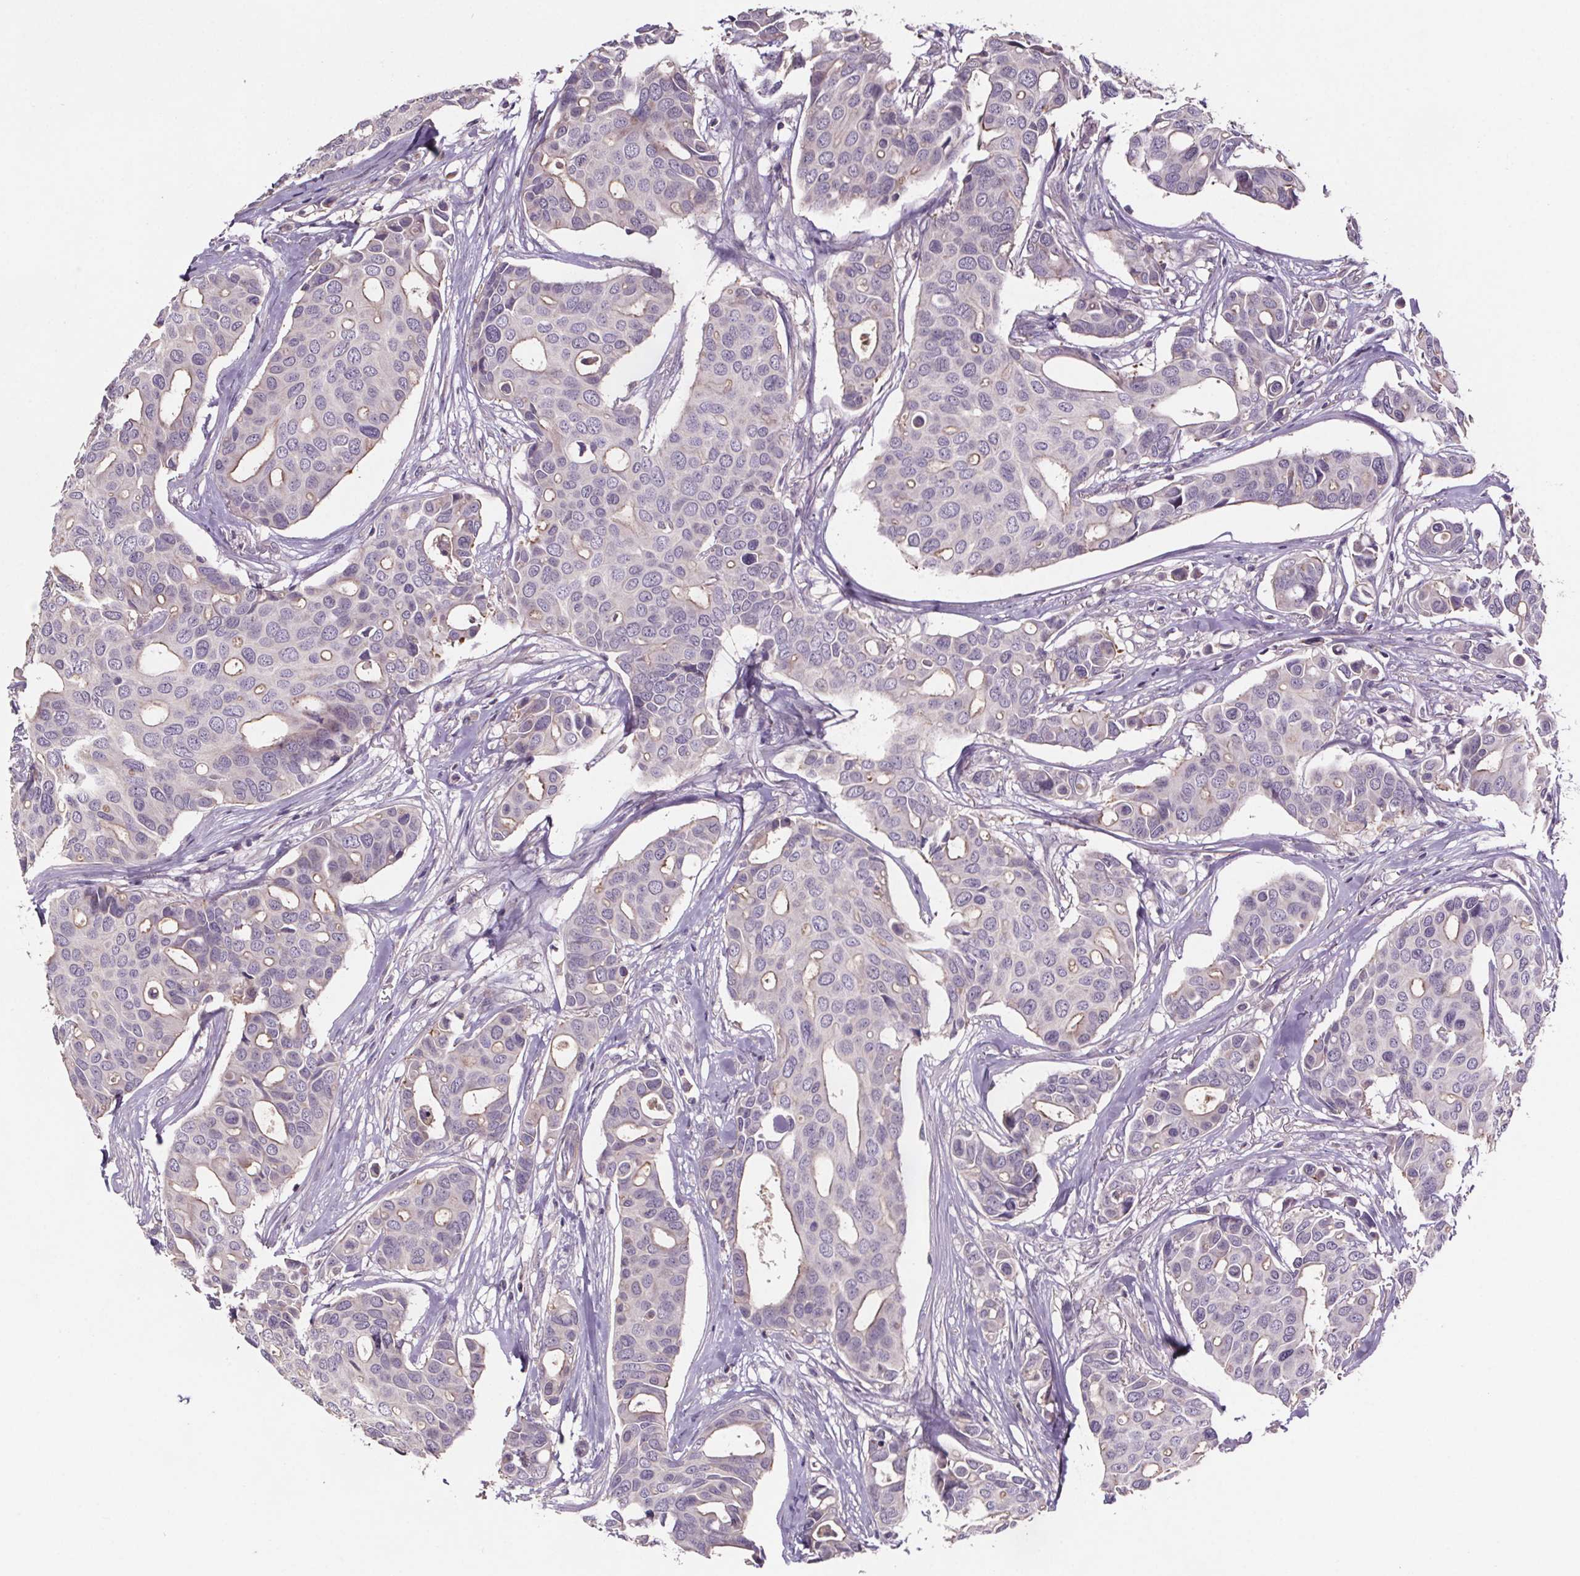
{"staining": {"intensity": "negative", "quantity": "none", "location": "none"}, "tissue": "breast cancer", "cell_type": "Tumor cells", "image_type": "cancer", "snomed": [{"axis": "morphology", "description": "Duct carcinoma"}, {"axis": "topography", "description": "Breast"}], "caption": "An image of intraductal carcinoma (breast) stained for a protein shows no brown staining in tumor cells.", "gene": "CLN3", "patient": {"sex": "female", "age": 54}}